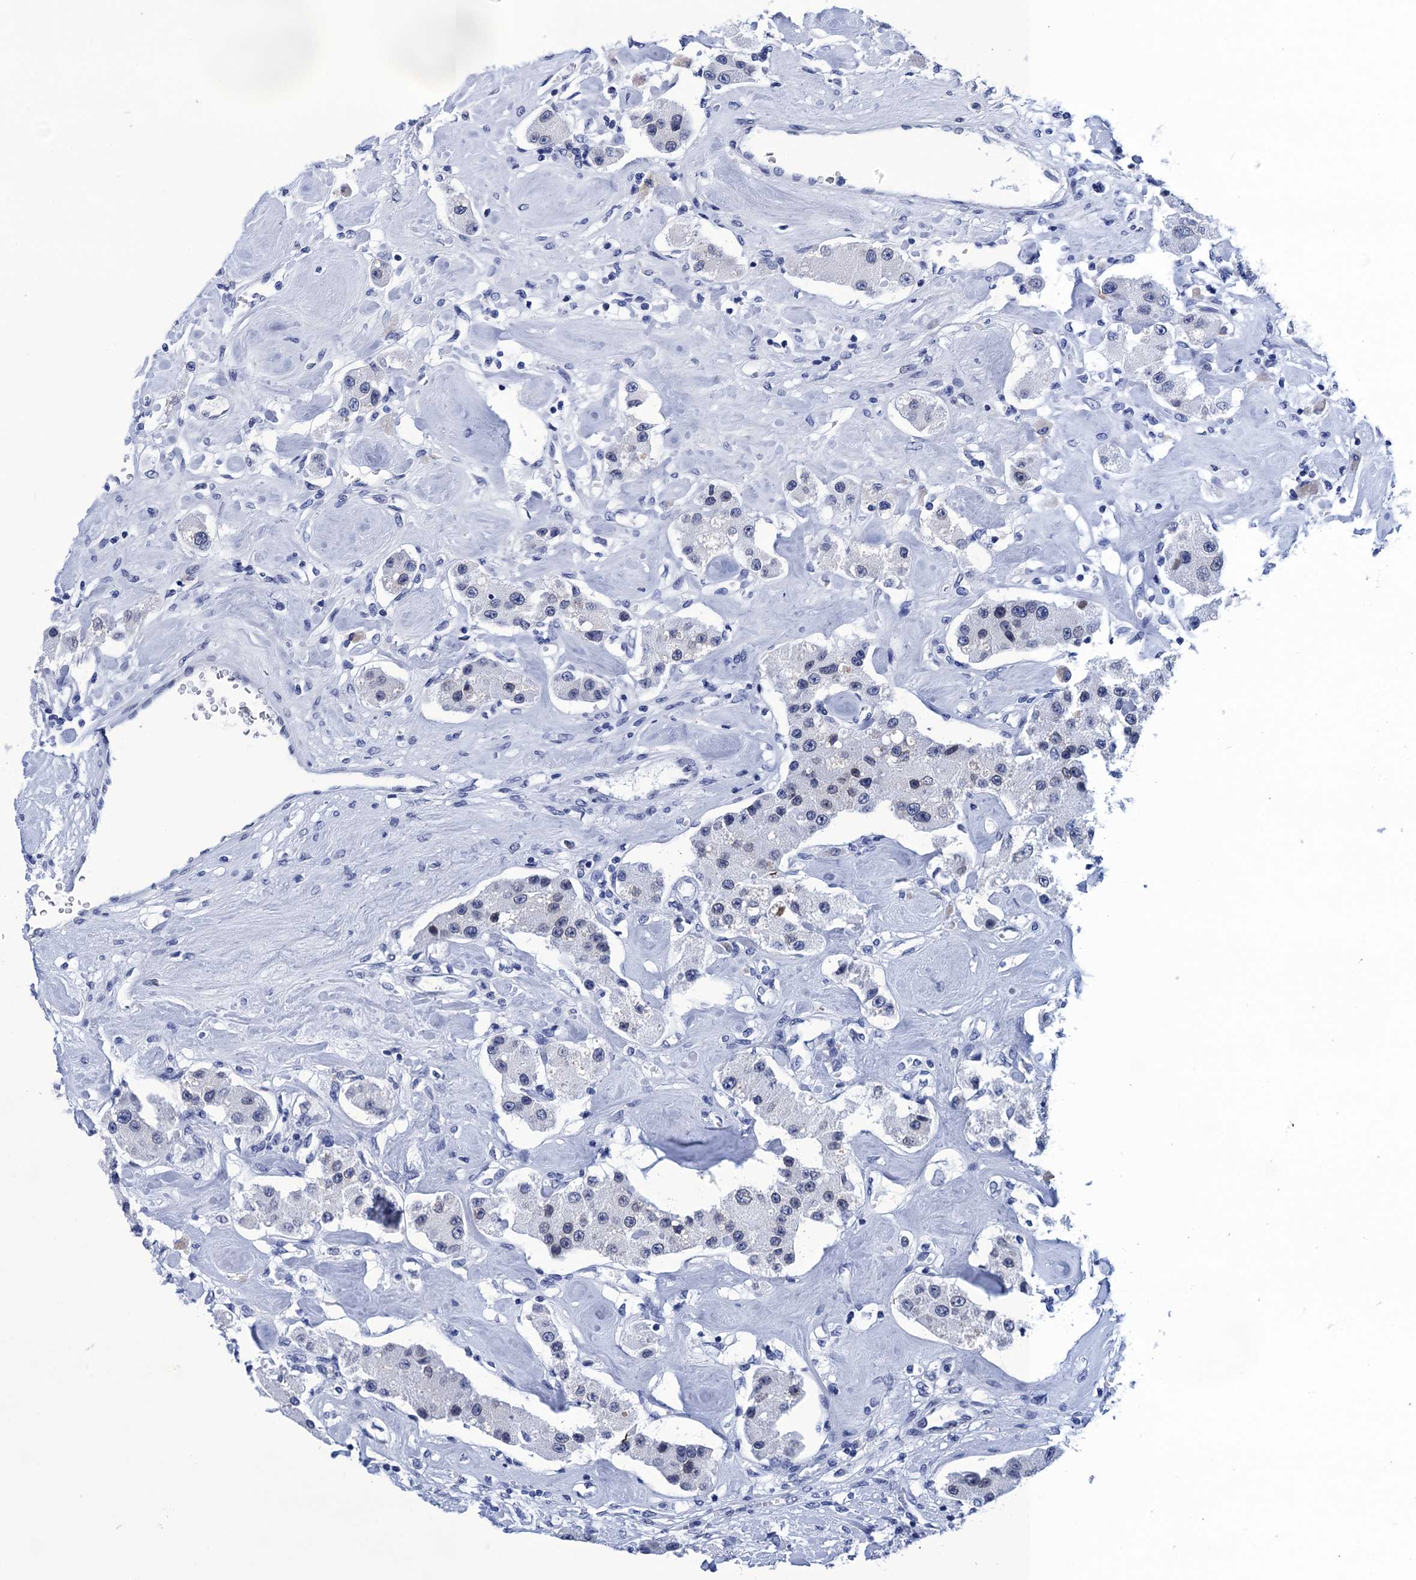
{"staining": {"intensity": "negative", "quantity": "none", "location": "none"}, "tissue": "carcinoid", "cell_type": "Tumor cells", "image_type": "cancer", "snomed": [{"axis": "morphology", "description": "Carcinoid, malignant, NOS"}, {"axis": "topography", "description": "Pancreas"}], "caption": "Immunohistochemical staining of human carcinoid reveals no significant staining in tumor cells.", "gene": "METTL25", "patient": {"sex": "male", "age": 41}}